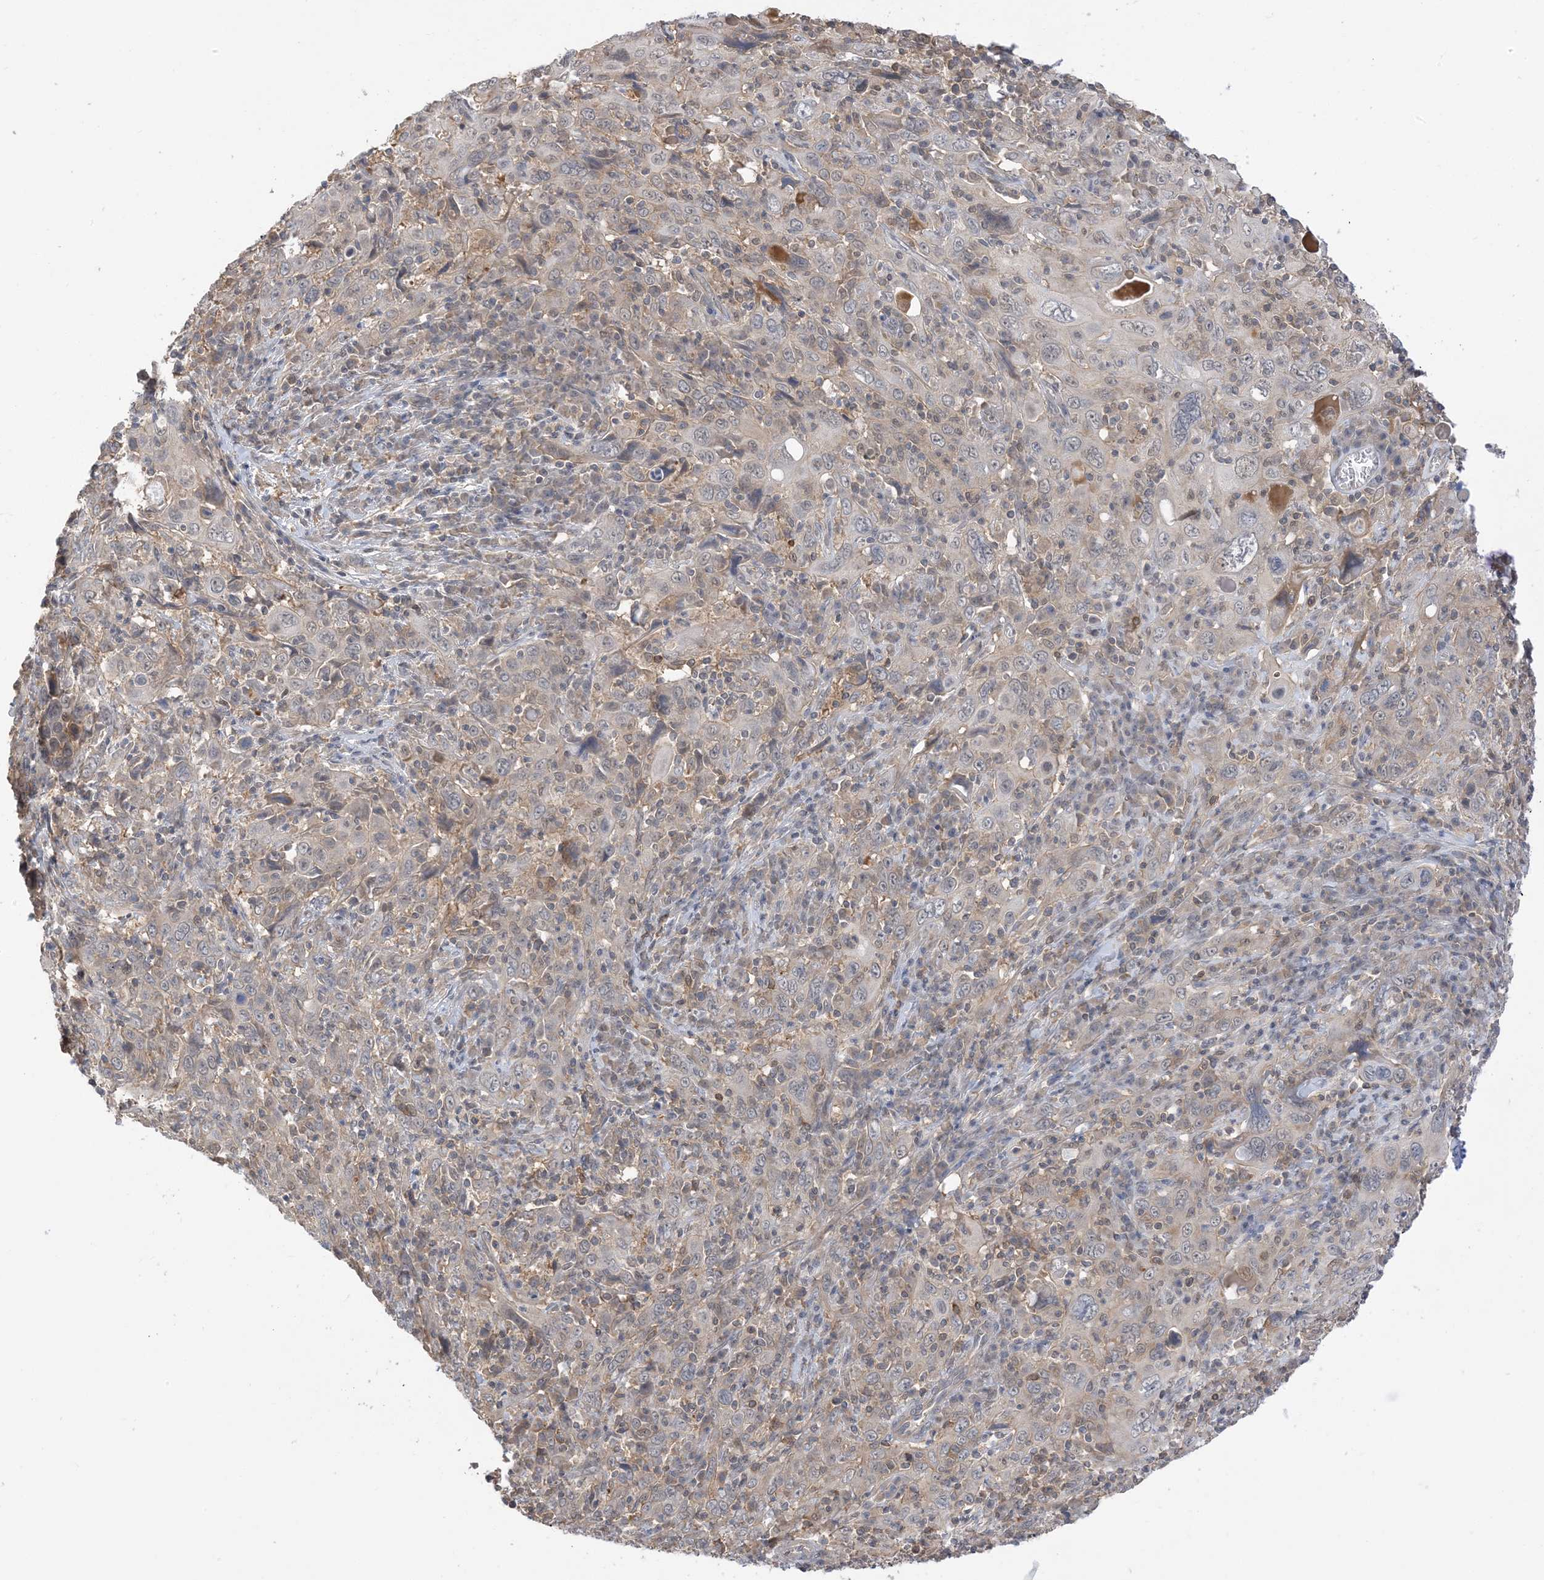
{"staining": {"intensity": "negative", "quantity": "none", "location": "none"}, "tissue": "cervical cancer", "cell_type": "Tumor cells", "image_type": "cancer", "snomed": [{"axis": "morphology", "description": "Squamous cell carcinoma, NOS"}, {"axis": "topography", "description": "Cervix"}], "caption": "This is an immunohistochemistry (IHC) micrograph of human cervical cancer (squamous cell carcinoma). There is no staining in tumor cells.", "gene": "WDR26", "patient": {"sex": "female", "age": 46}}